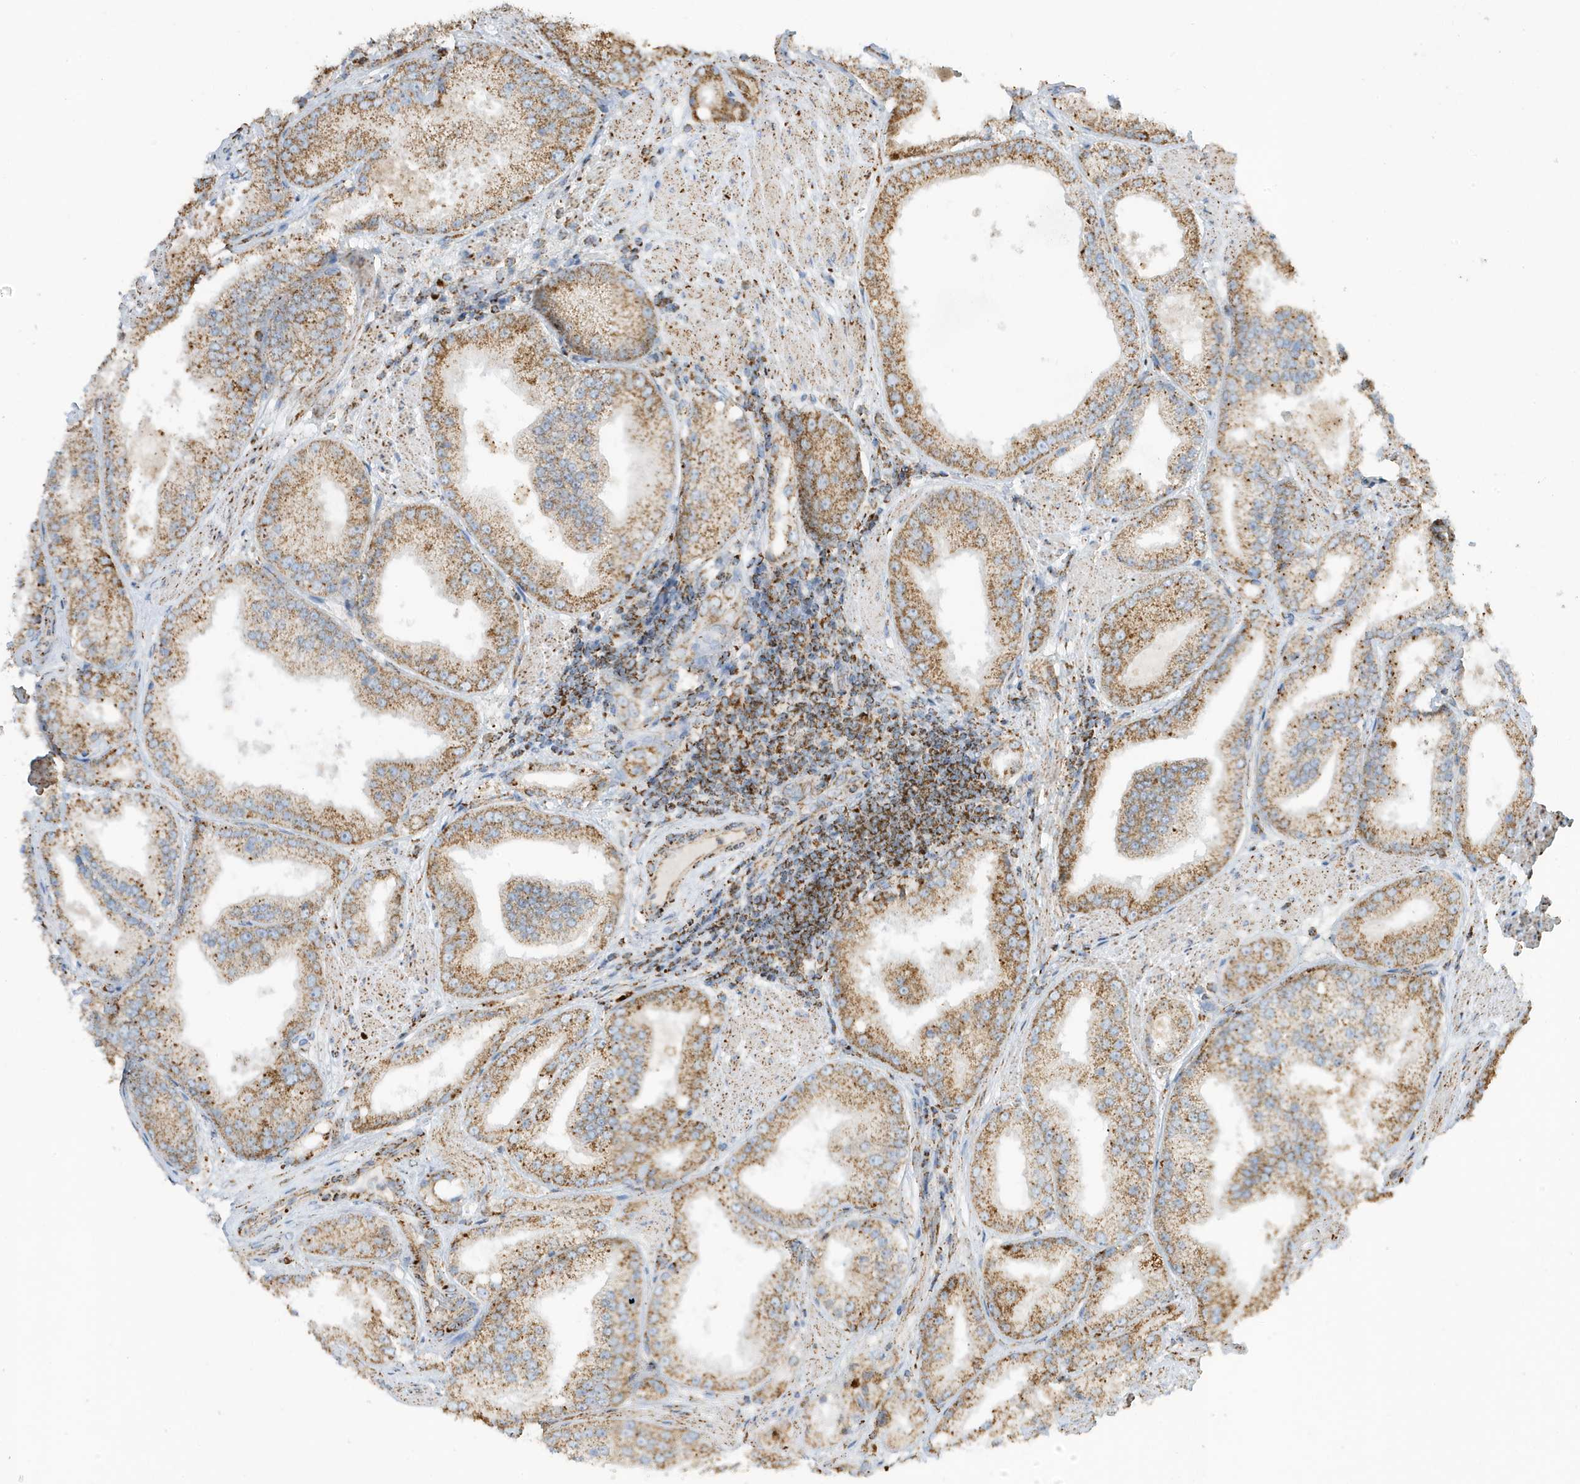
{"staining": {"intensity": "moderate", "quantity": ">75%", "location": "cytoplasmic/membranous"}, "tissue": "prostate cancer", "cell_type": "Tumor cells", "image_type": "cancer", "snomed": [{"axis": "morphology", "description": "Adenocarcinoma, Low grade"}, {"axis": "topography", "description": "Prostate"}], "caption": "A high-resolution micrograph shows immunohistochemistry staining of low-grade adenocarcinoma (prostate), which shows moderate cytoplasmic/membranous positivity in about >75% of tumor cells.", "gene": "ATP5ME", "patient": {"sex": "male", "age": 67}}